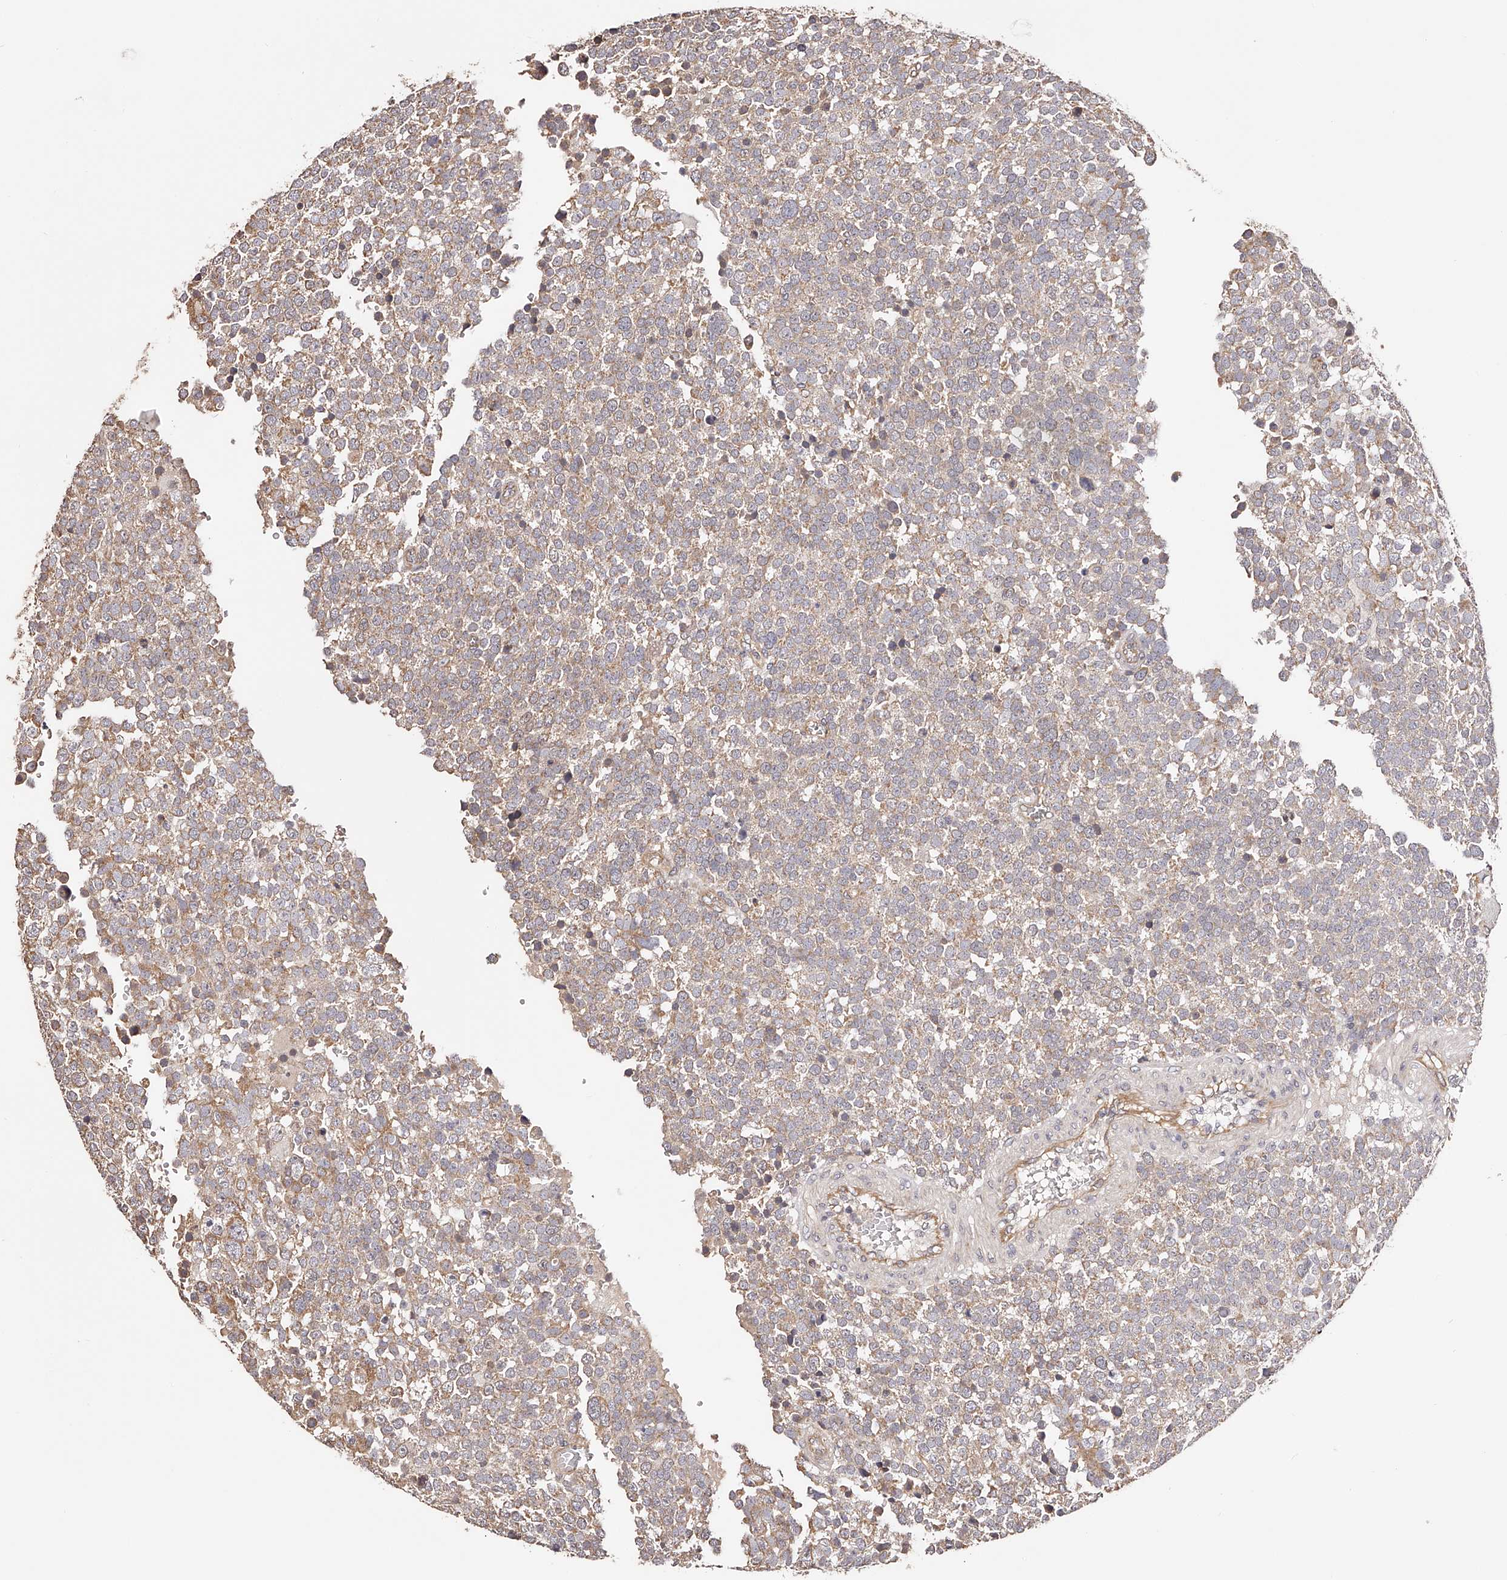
{"staining": {"intensity": "weak", "quantity": ">75%", "location": "cytoplasmic/membranous"}, "tissue": "testis cancer", "cell_type": "Tumor cells", "image_type": "cancer", "snomed": [{"axis": "morphology", "description": "Seminoma, NOS"}, {"axis": "topography", "description": "Testis"}], "caption": "High-power microscopy captured an IHC image of testis cancer (seminoma), revealing weak cytoplasmic/membranous positivity in about >75% of tumor cells.", "gene": "USP21", "patient": {"sex": "male", "age": 71}}